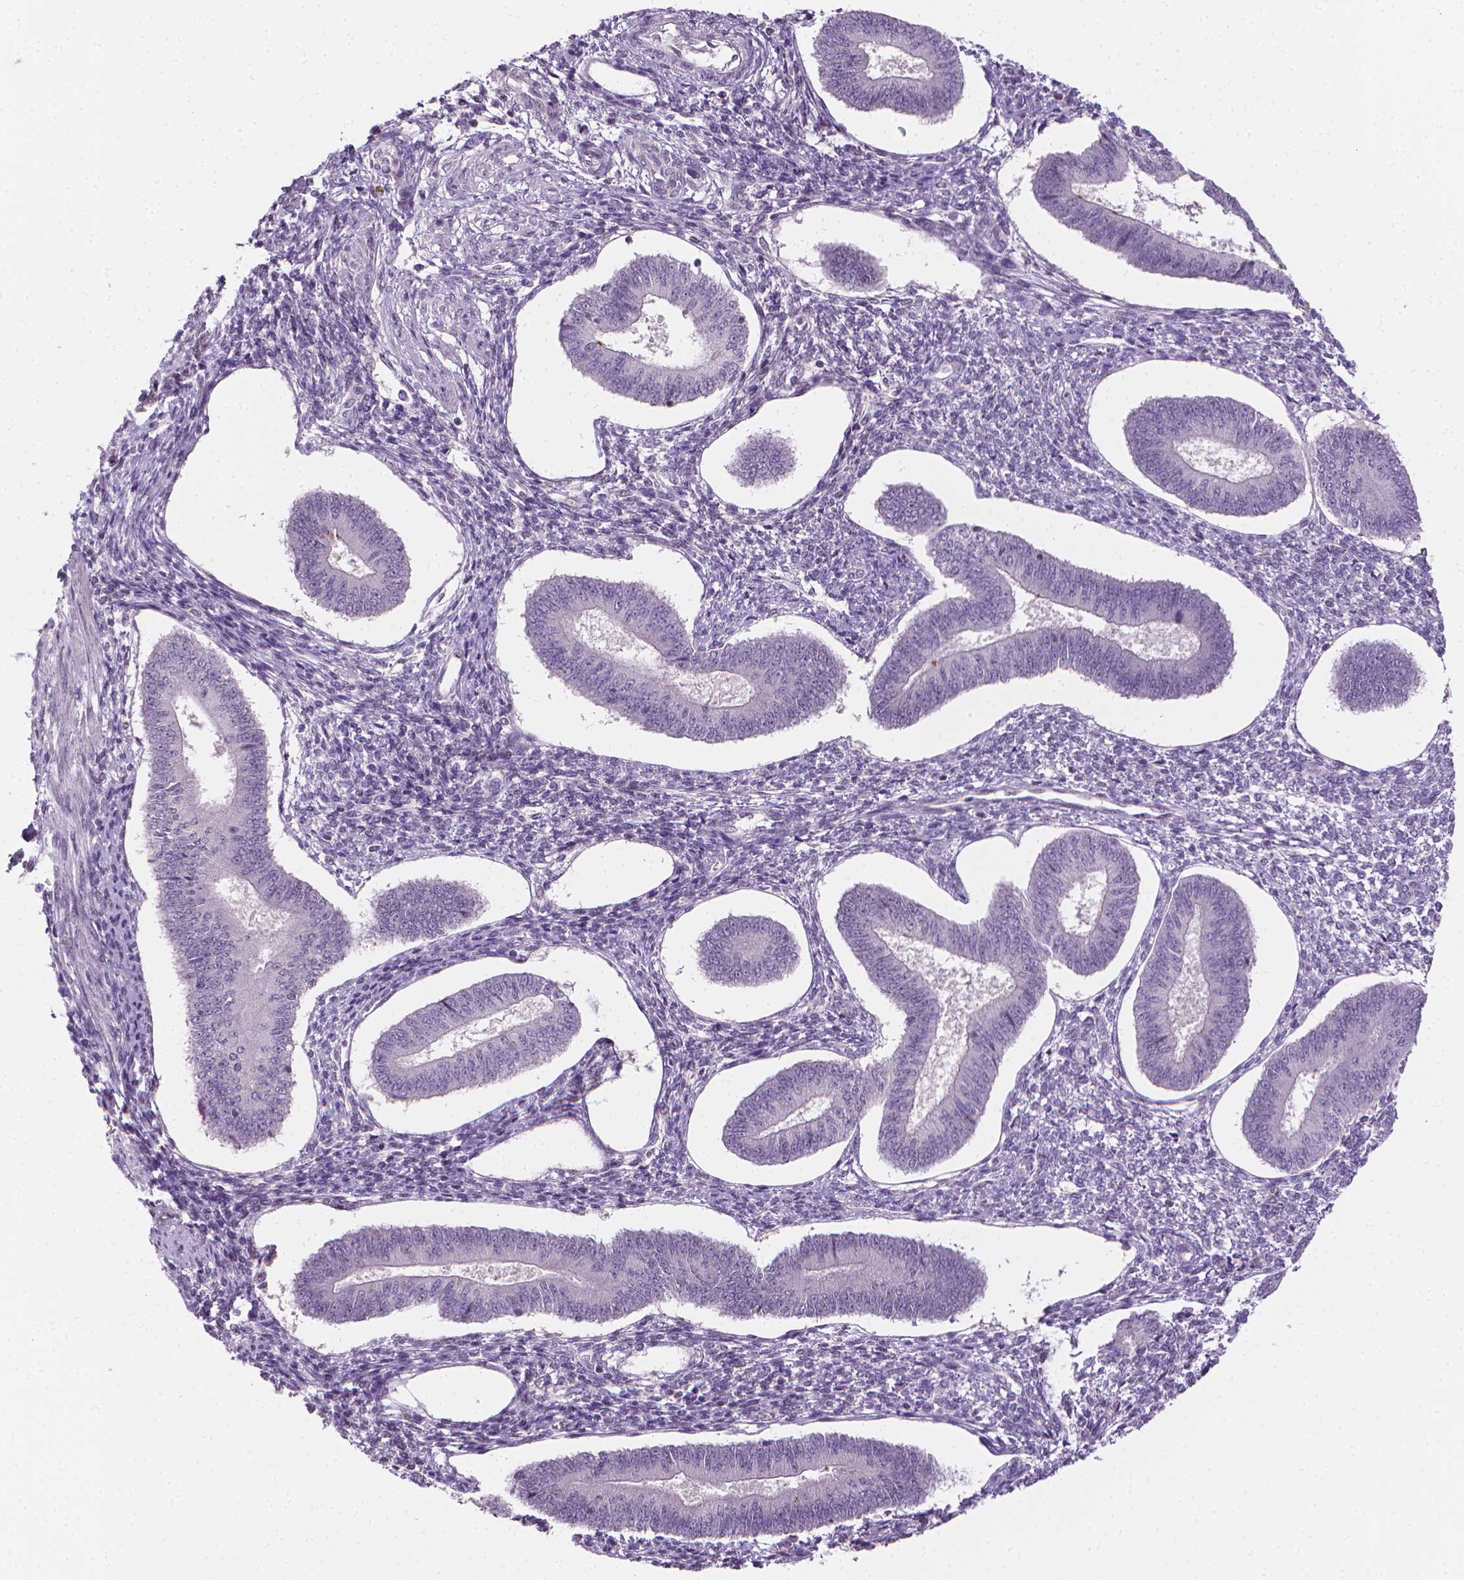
{"staining": {"intensity": "negative", "quantity": "none", "location": "none"}, "tissue": "endometrium", "cell_type": "Cells in endometrial stroma", "image_type": "normal", "snomed": [{"axis": "morphology", "description": "Normal tissue, NOS"}, {"axis": "topography", "description": "Endometrium"}], "caption": "Human endometrium stained for a protein using immunohistochemistry shows no expression in cells in endometrial stroma.", "gene": "NCAN", "patient": {"sex": "female", "age": 42}}